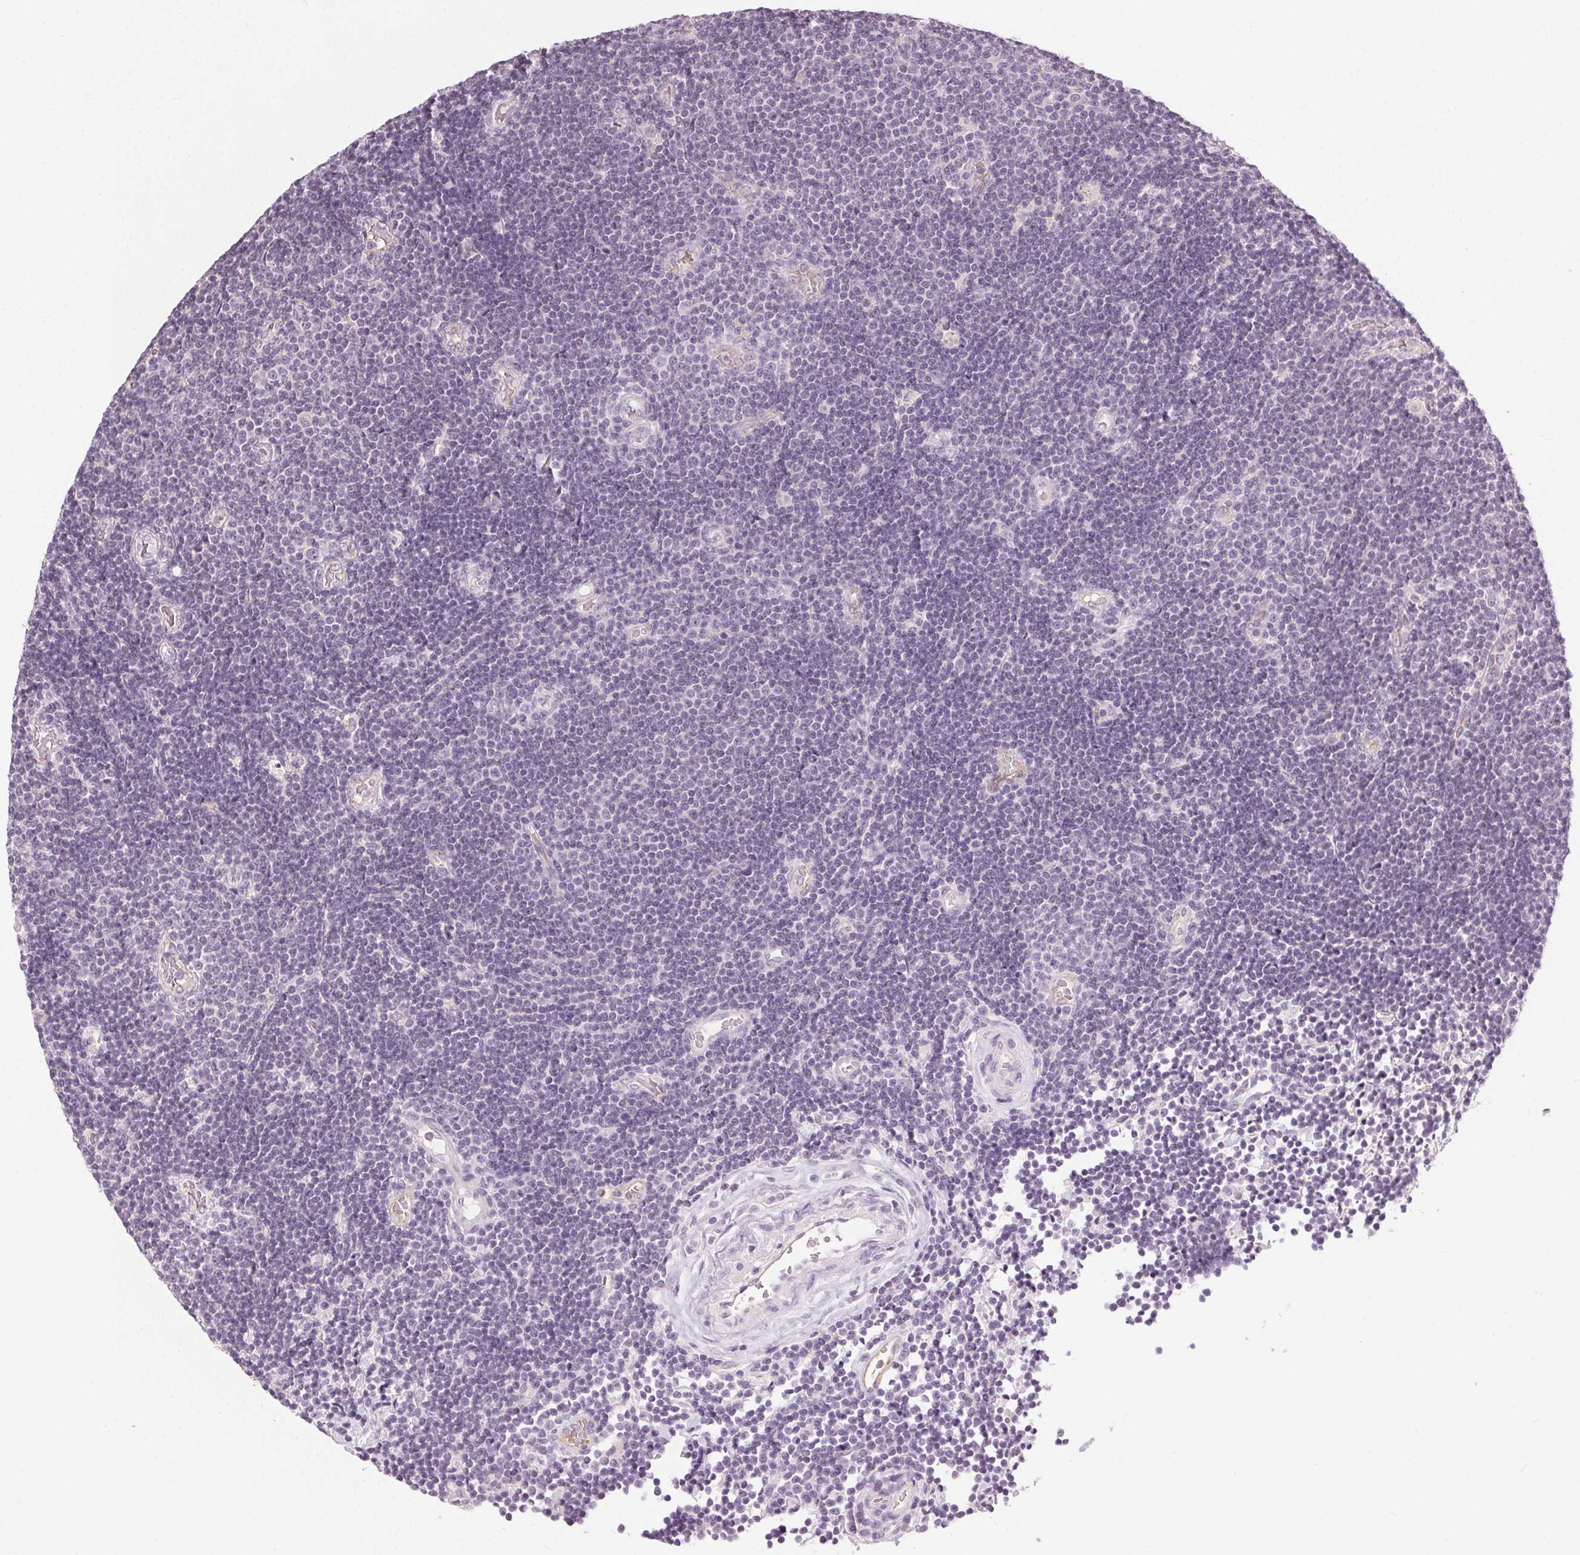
{"staining": {"intensity": "negative", "quantity": "none", "location": "none"}, "tissue": "lymphoma", "cell_type": "Tumor cells", "image_type": "cancer", "snomed": [{"axis": "morphology", "description": "Malignant lymphoma, non-Hodgkin's type, Low grade"}, {"axis": "topography", "description": "Brain"}], "caption": "DAB (3,3'-diaminobenzidine) immunohistochemical staining of malignant lymphoma, non-Hodgkin's type (low-grade) reveals no significant expression in tumor cells.", "gene": "CLTRN", "patient": {"sex": "female", "age": 66}}